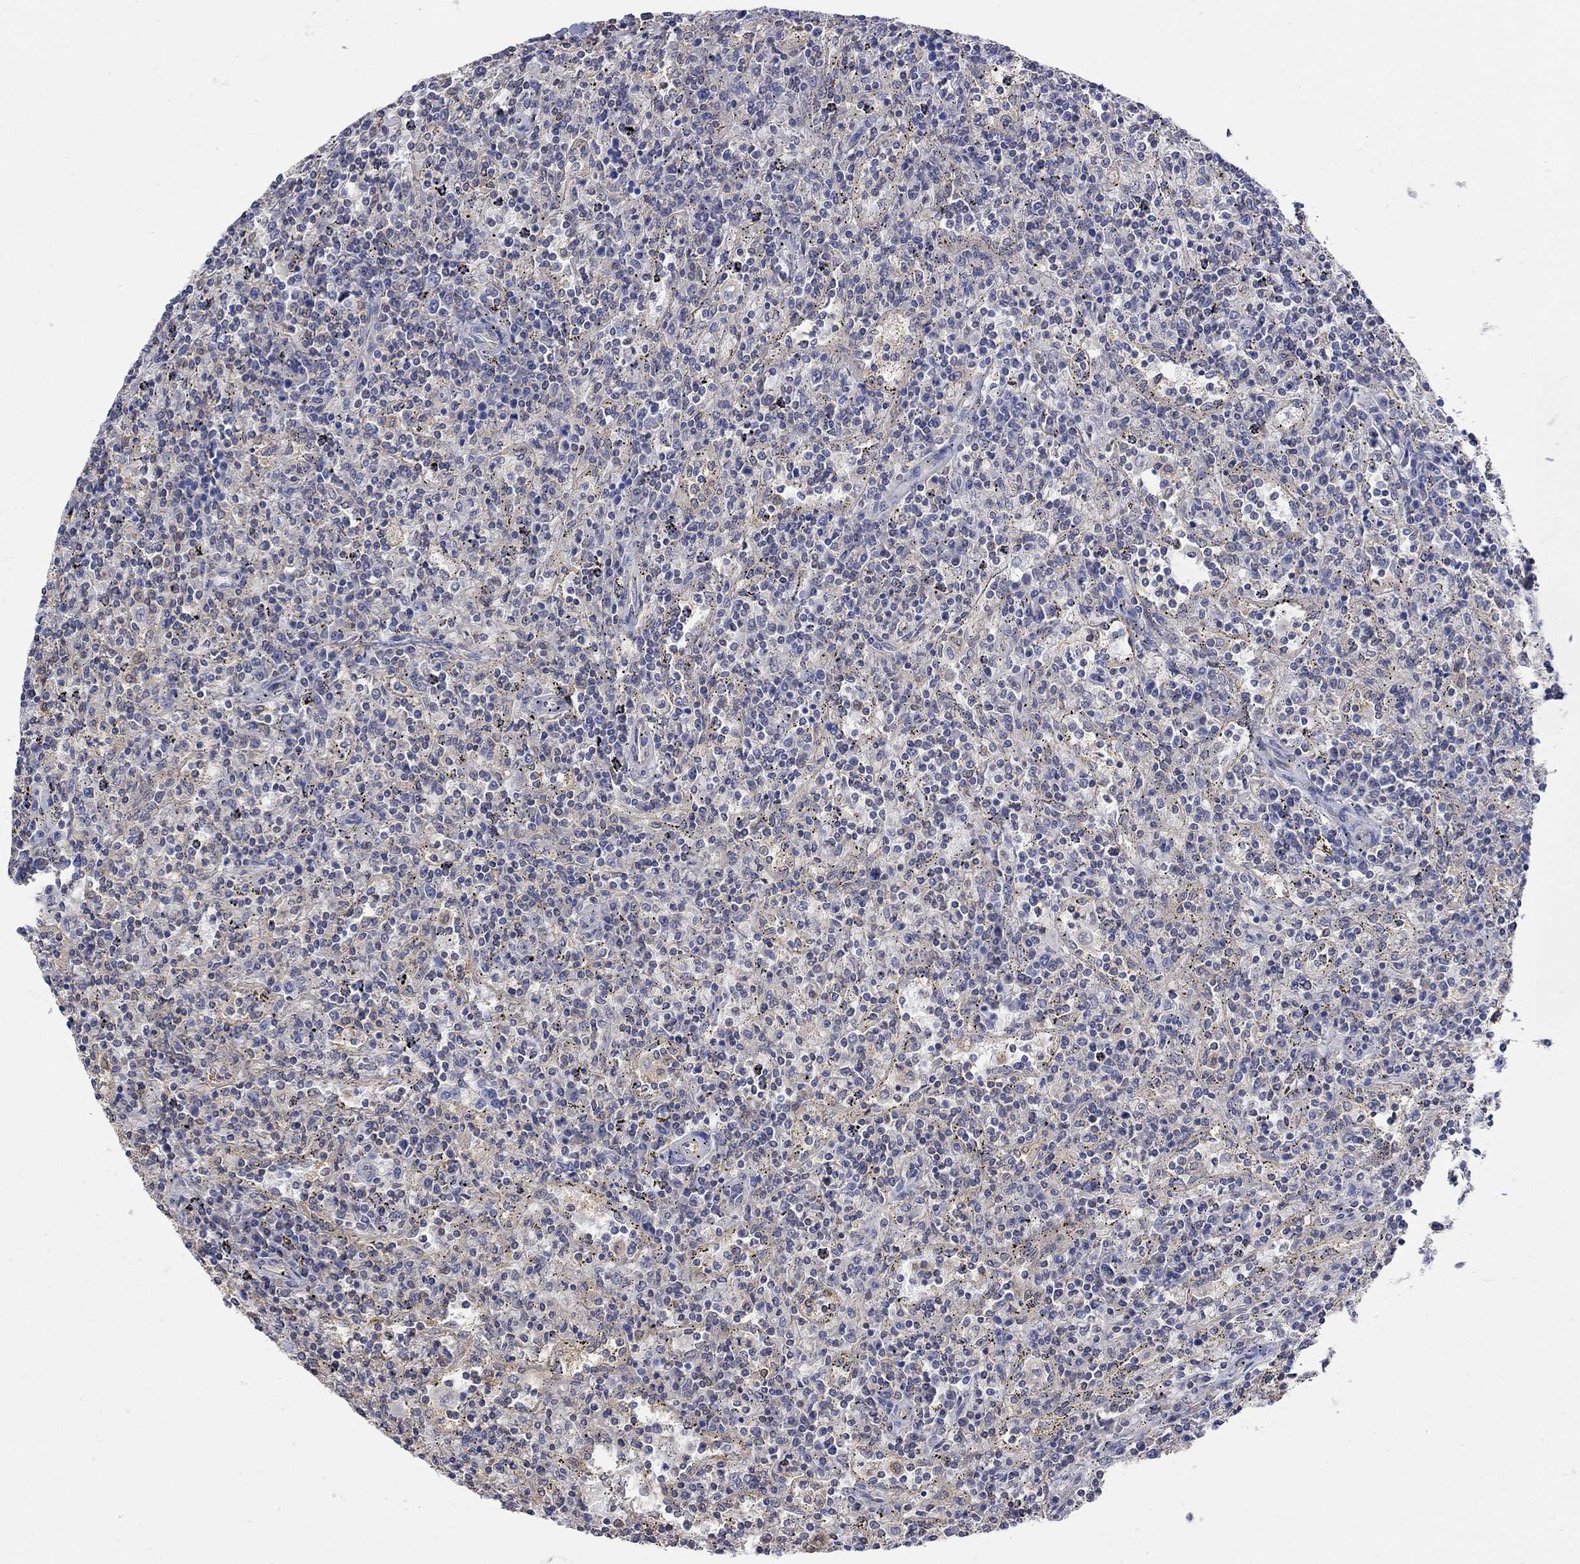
{"staining": {"intensity": "weak", "quantity": "25%-75%", "location": "cytoplasmic/membranous"}, "tissue": "lymphoma", "cell_type": "Tumor cells", "image_type": "cancer", "snomed": [{"axis": "morphology", "description": "Malignant lymphoma, non-Hodgkin's type, Low grade"}, {"axis": "topography", "description": "Lymph node"}], "caption": "Immunohistochemical staining of low-grade malignant lymphoma, non-Hodgkin's type demonstrates low levels of weak cytoplasmic/membranous staining in about 25%-75% of tumor cells. (Brightfield microscopy of DAB IHC at high magnification).", "gene": "TEKT3", "patient": {"sex": "male", "age": 52}}